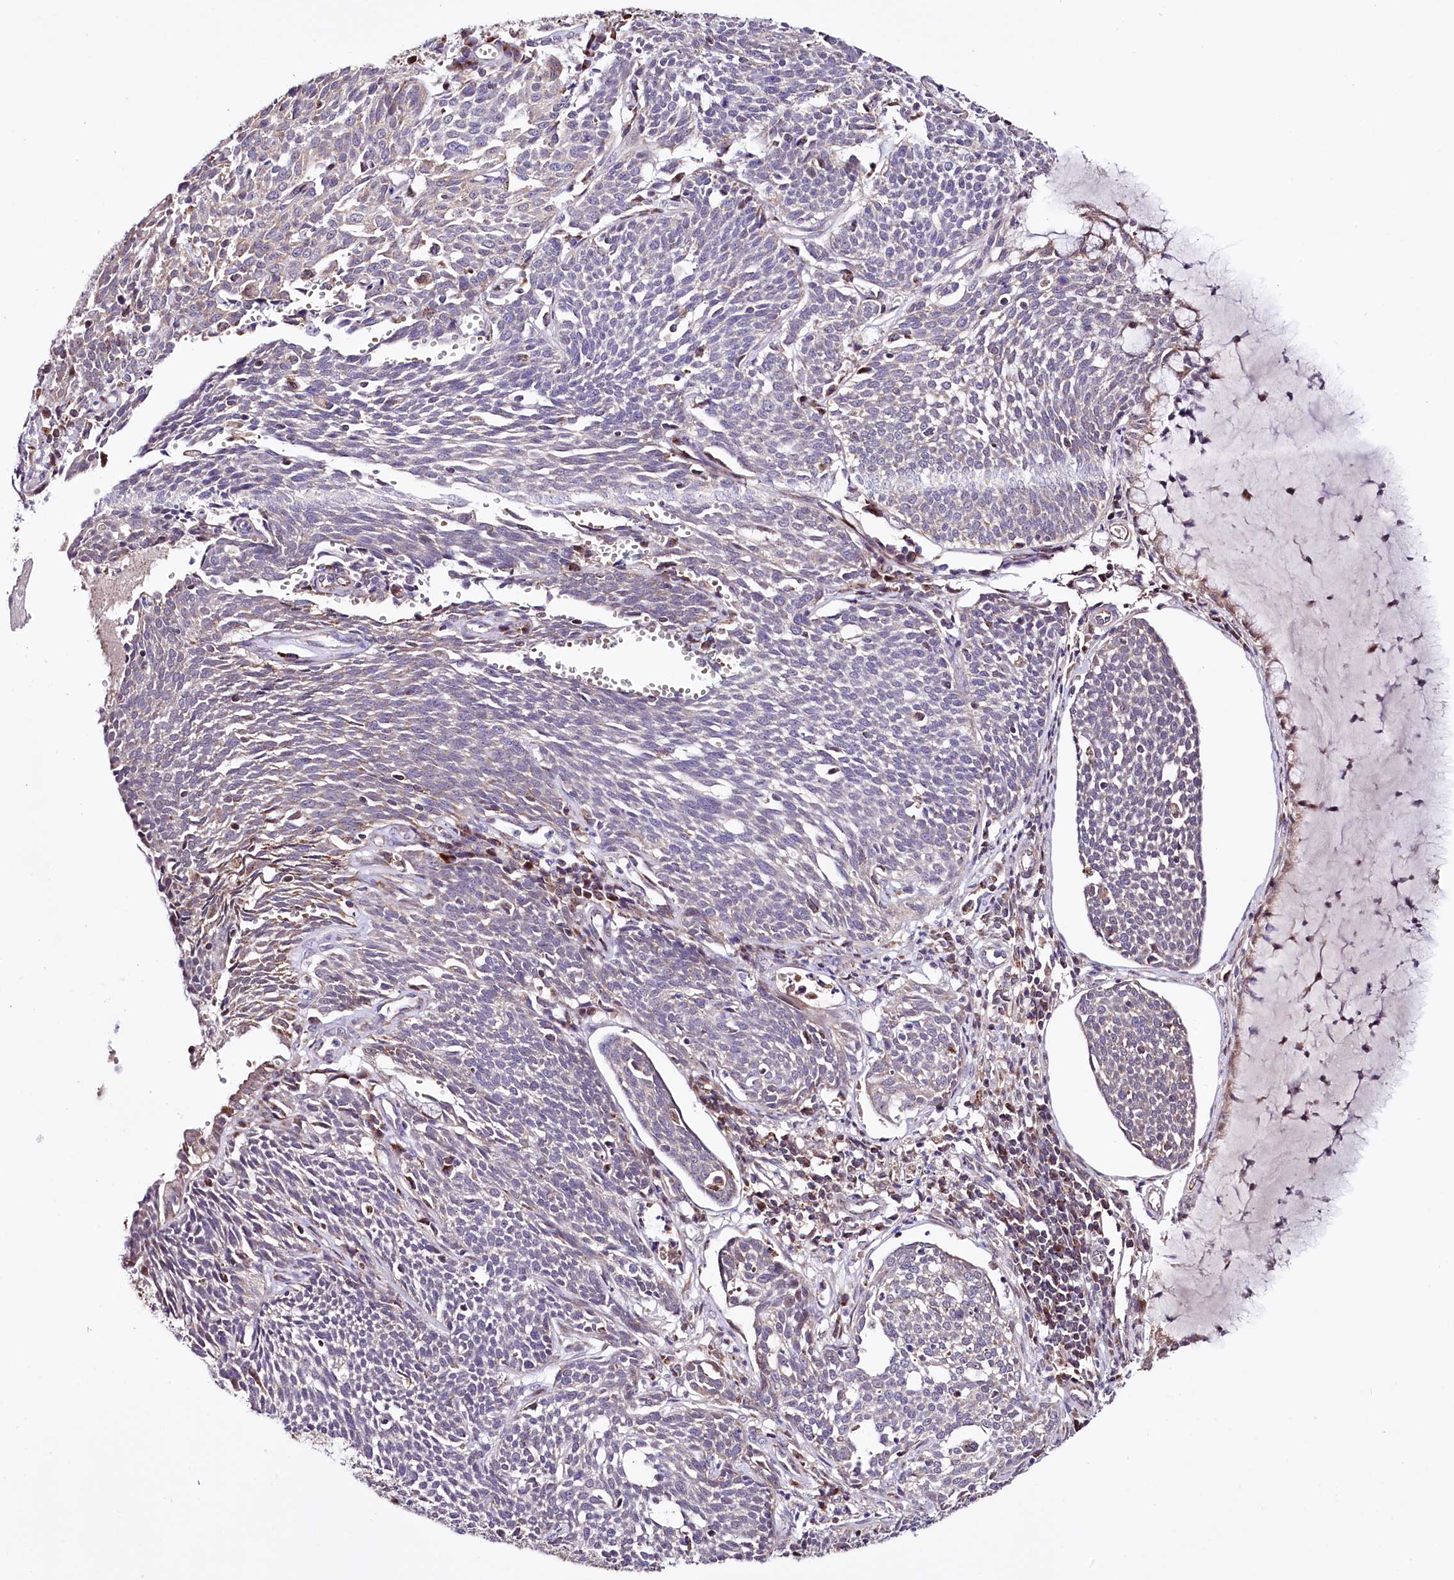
{"staining": {"intensity": "negative", "quantity": "none", "location": "none"}, "tissue": "cervical cancer", "cell_type": "Tumor cells", "image_type": "cancer", "snomed": [{"axis": "morphology", "description": "Squamous cell carcinoma, NOS"}, {"axis": "topography", "description": "Cervix"}], "caption": "Tumor cells show no significant protein expression in cervical cancer.", "gene": "ST7", "patient": {"sex": "female", "age": 34}}